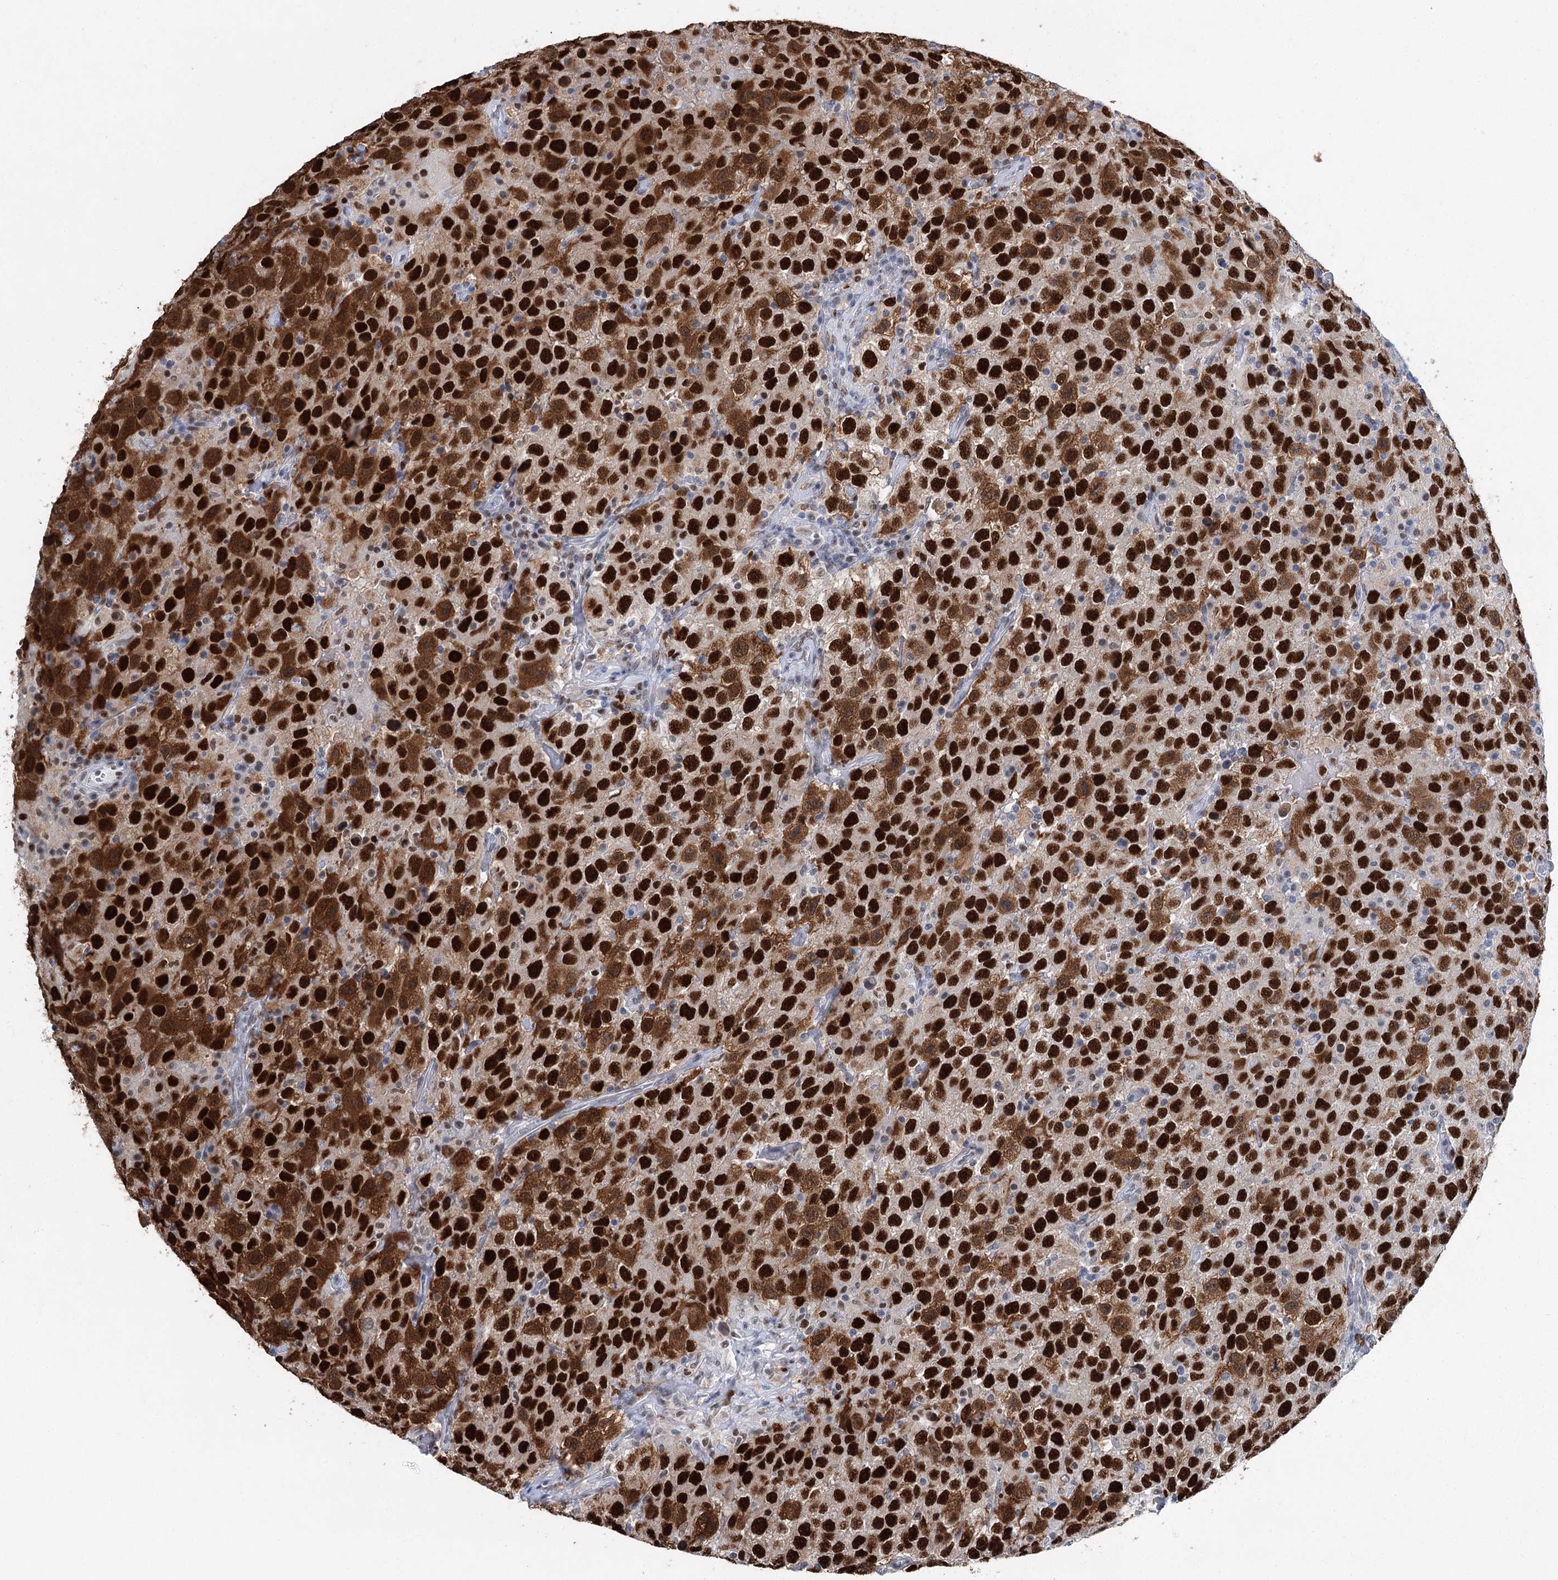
{"staining": {"intensity": "strong", "quantity": ">75%", "location": "nuclear"}, "tissue": "testis cancer", "cell_type": "Tumor cells", "image_type": "cancer", "snomed": [{"axis": "morphology", "description": "Seminoma, NOS"}, {"axis": "topography", "description": "Testis"}], "caption": "The histopathology image reveals immunohistochemical staining of testis cancer. There is strong nuclear expression is present in about >75% of tumor cells. (brown staining indicates protein expression, while blue staining denotes nuclei).", "gene": "HAT1", "patient": {"sex": "male", "age": 41}}